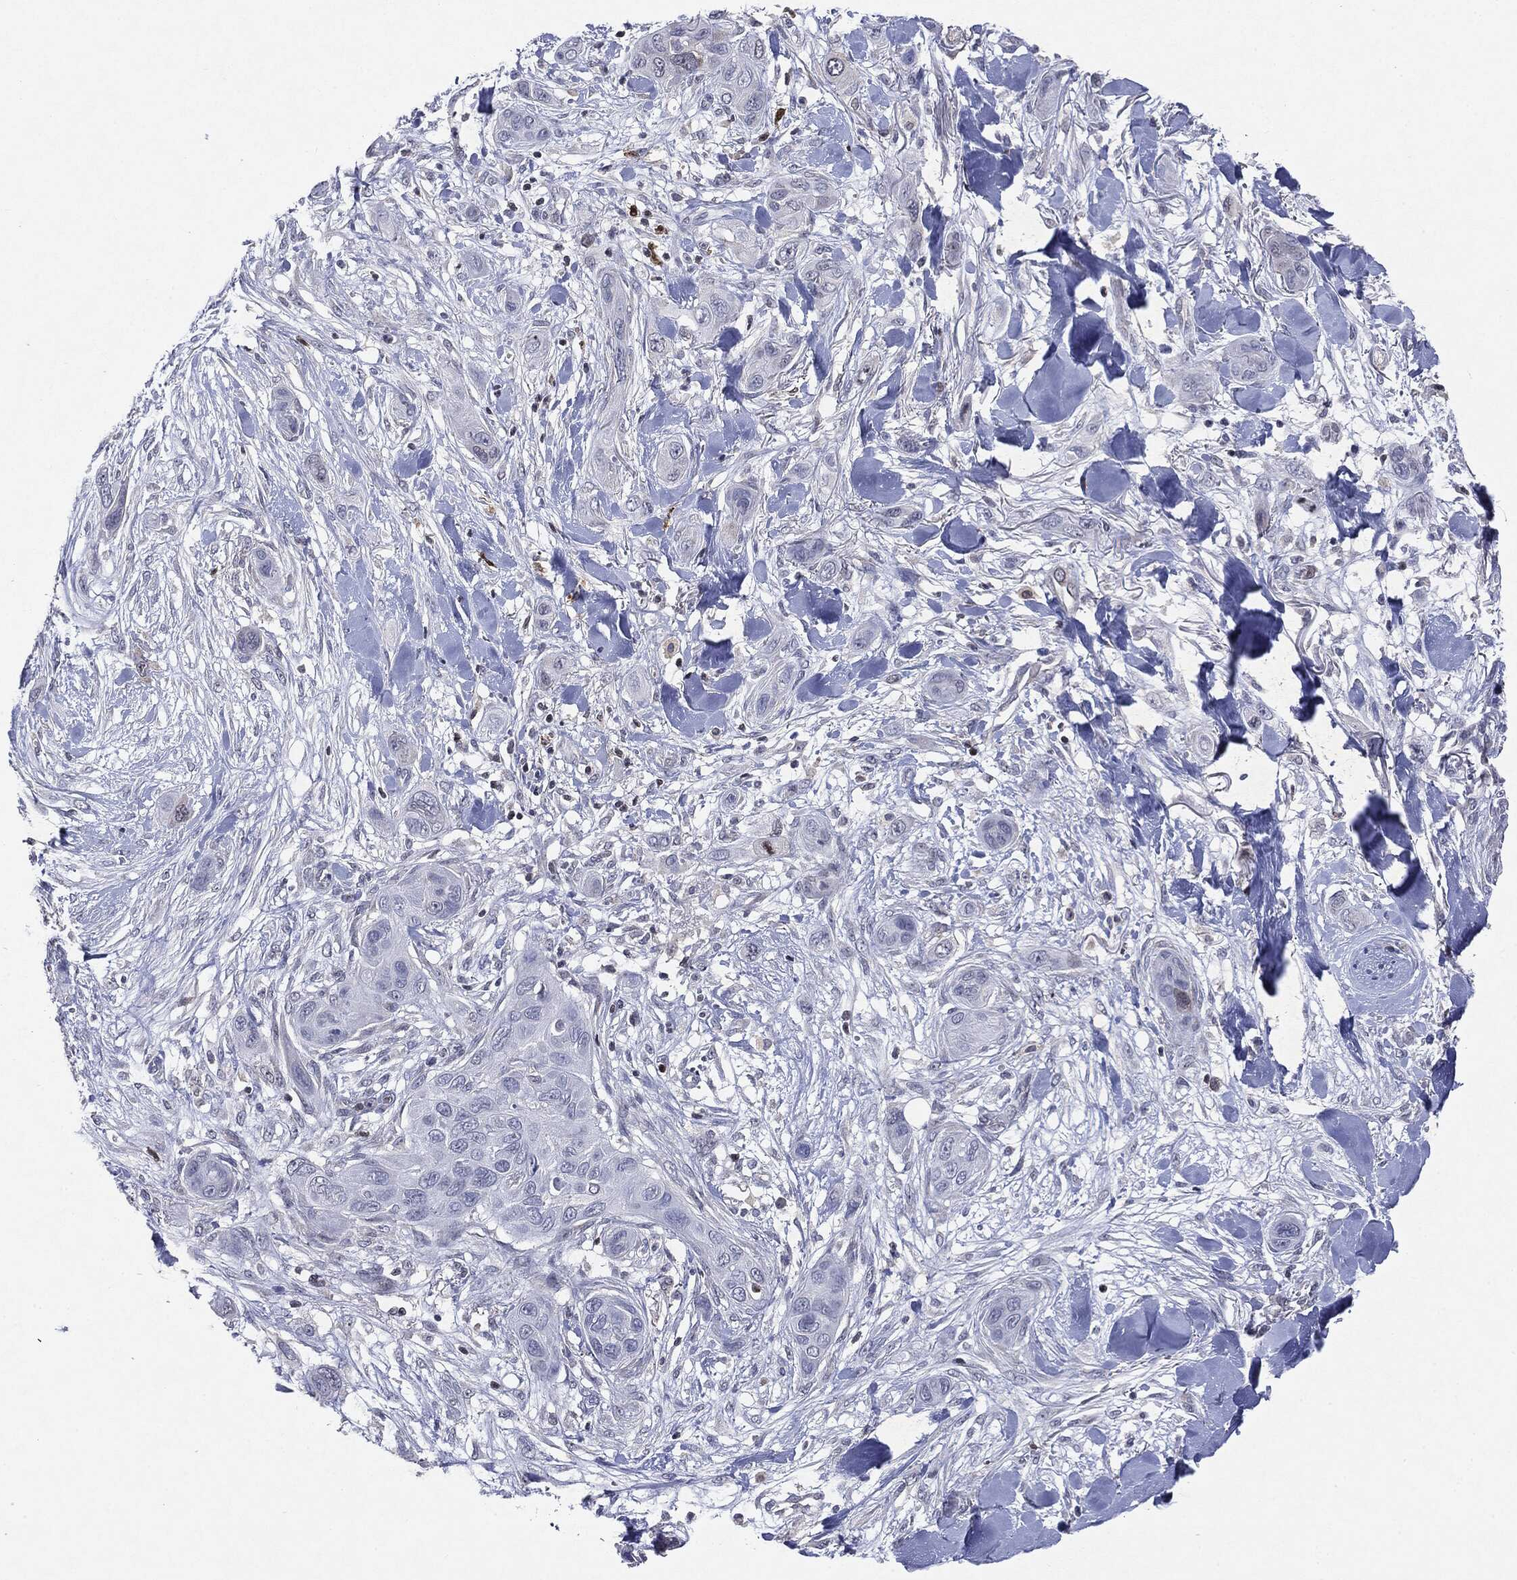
{"staining": {"intensity": "negative", "quantity": "none", "location": "none"}, "tissue": "skin cancer", "cell_type": "Tumor cells", "image_type": "cancer", "snomed": [{"axis": "morphology", "description": "Squamous cell carcinoma, NOS"}, {"axis": "topography", "description": "Skin"}], "caption": "The image reveals no significant staining in tumor cells of skin cancer (squamous cell carcinoma).", "gene": "KIF2C", "patient": {"sex": "male", "age": 78}}